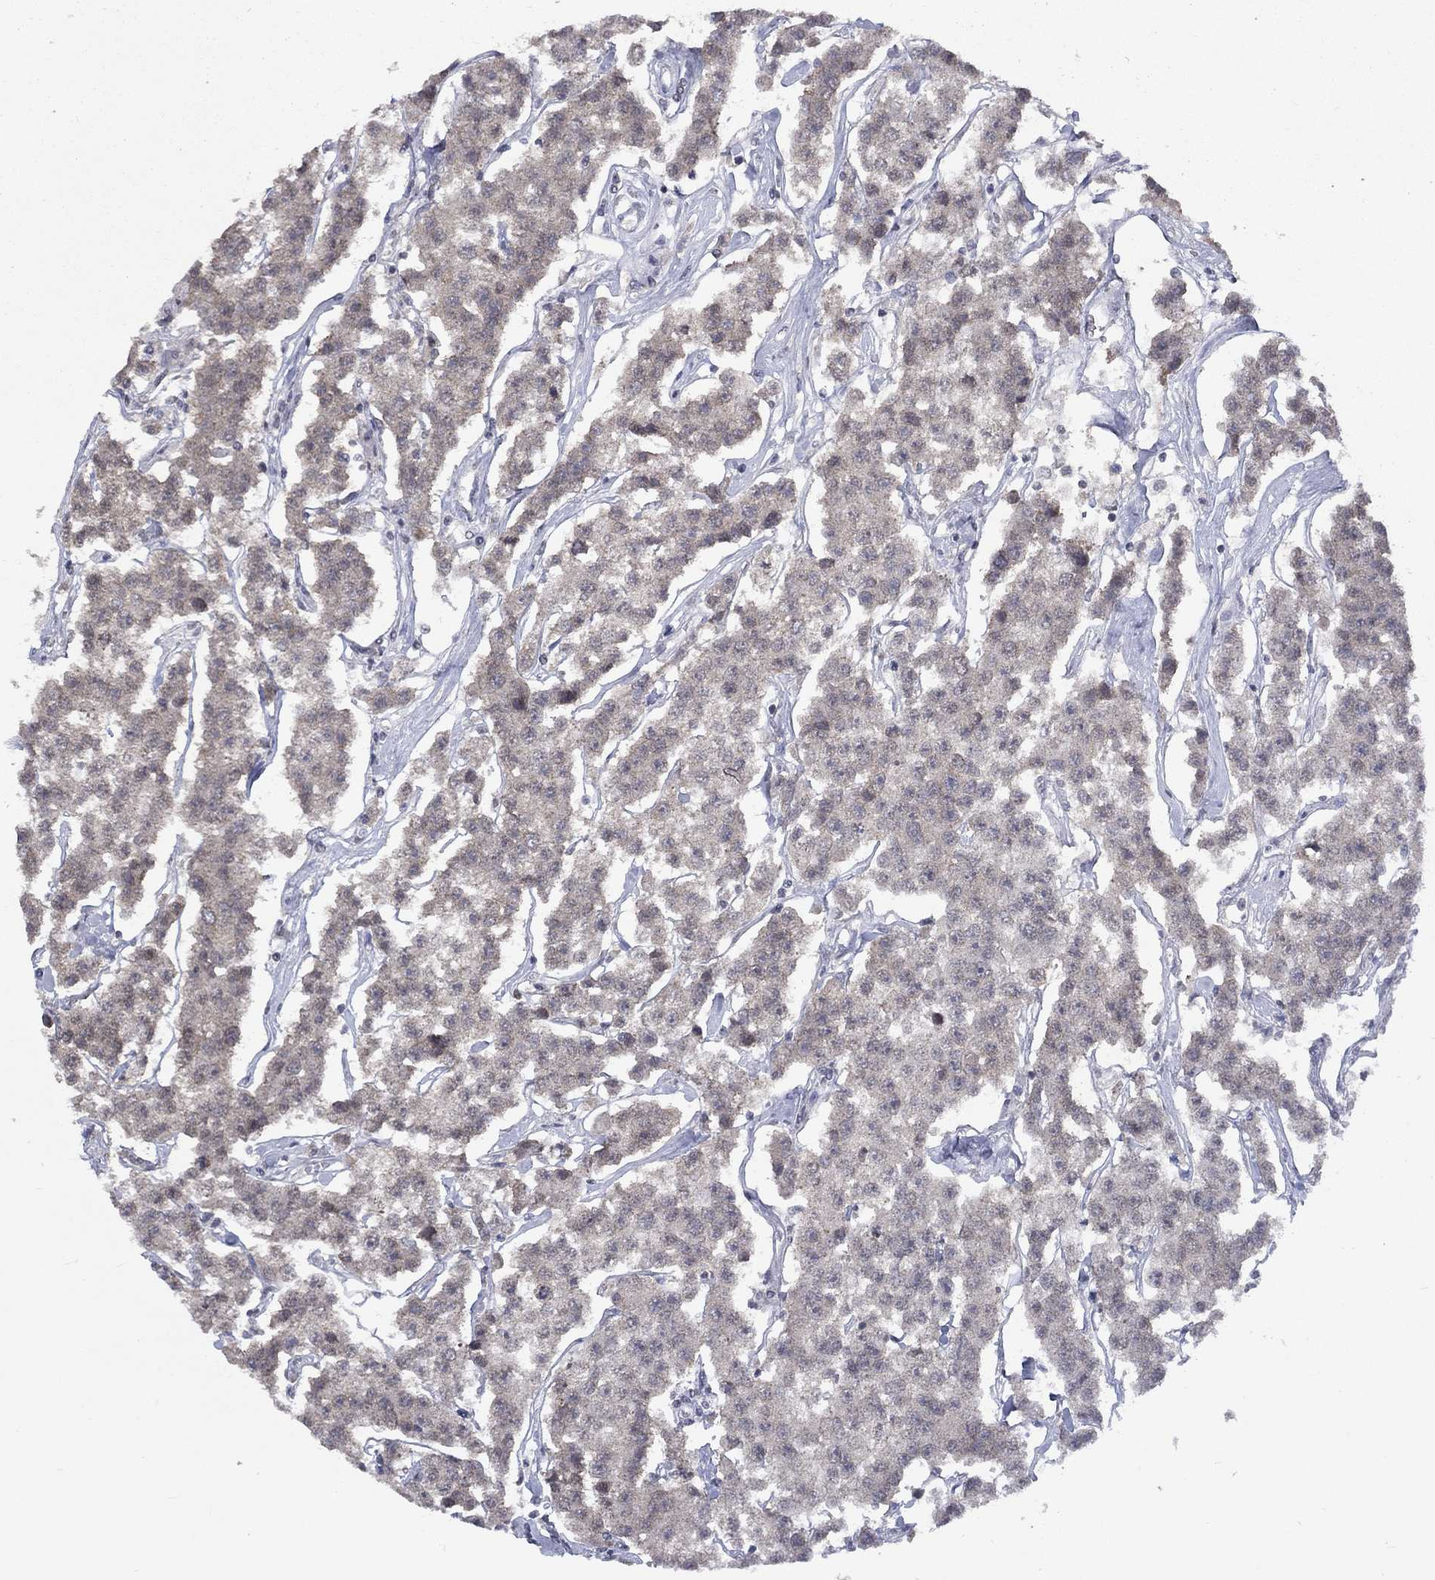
{"staining": {"intensity": "weak", "quantity": "25%-75%", "location": "cytoplasmic/membranous"}, "tissue": "testis cancer", "cell_type": "Tumor cells", "image_type": "cancer", "snomed": [{"axis": "morphology", "description": "Seminoma, NOS"}, {"axis": "topography", "description": "Testis"}], "caption": "This micrograph demonstrates immunohistochemistry (IHC) staining of human testis seminoma, with low weak cytoplasmic/membranous positivity in about 25%-75% of tumor cells.", "gene": "SPATA33", "patient": {"sex": "male", "age": 59}}